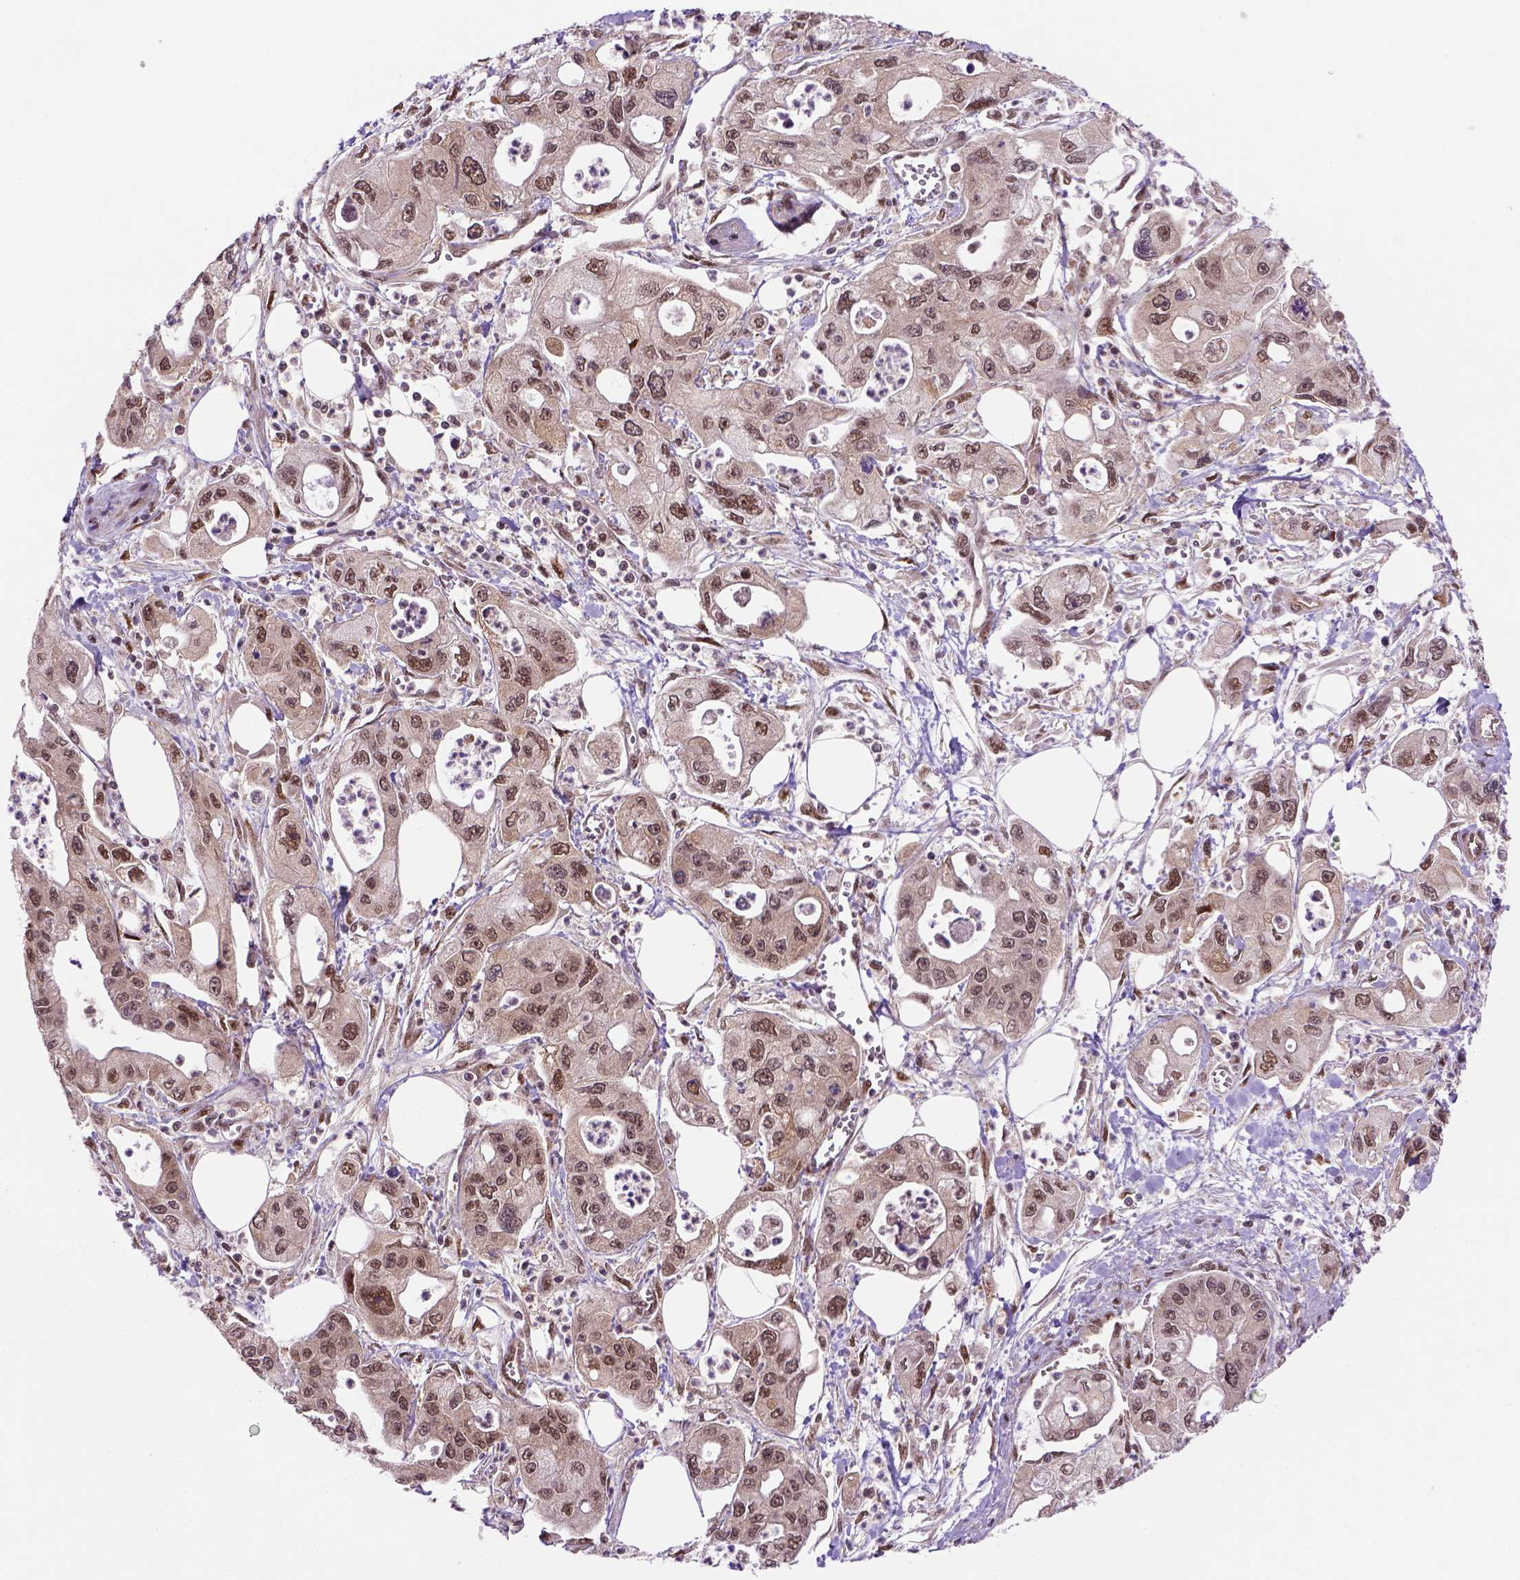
{"staining": {"intensity": "moderate", "quantity": ">75%", "location": "nuclear"}, "tissue": "pancreatic cancer", "cell_type": "Tumor cells", "image_type": "cancer", "snomed": [{"axis": "morphology", "description": "Adenocarcinoma, NOS"}, {"axis": "topography", "description": "Pancreas"}], "caption": "The histopathology image reveals a brown stain indicating the presence of a protein in the nuclear of tumor cells in pancreatic cancer.", "gene": "PSMC2", "patient": {"sex": "male", "age": 70}}